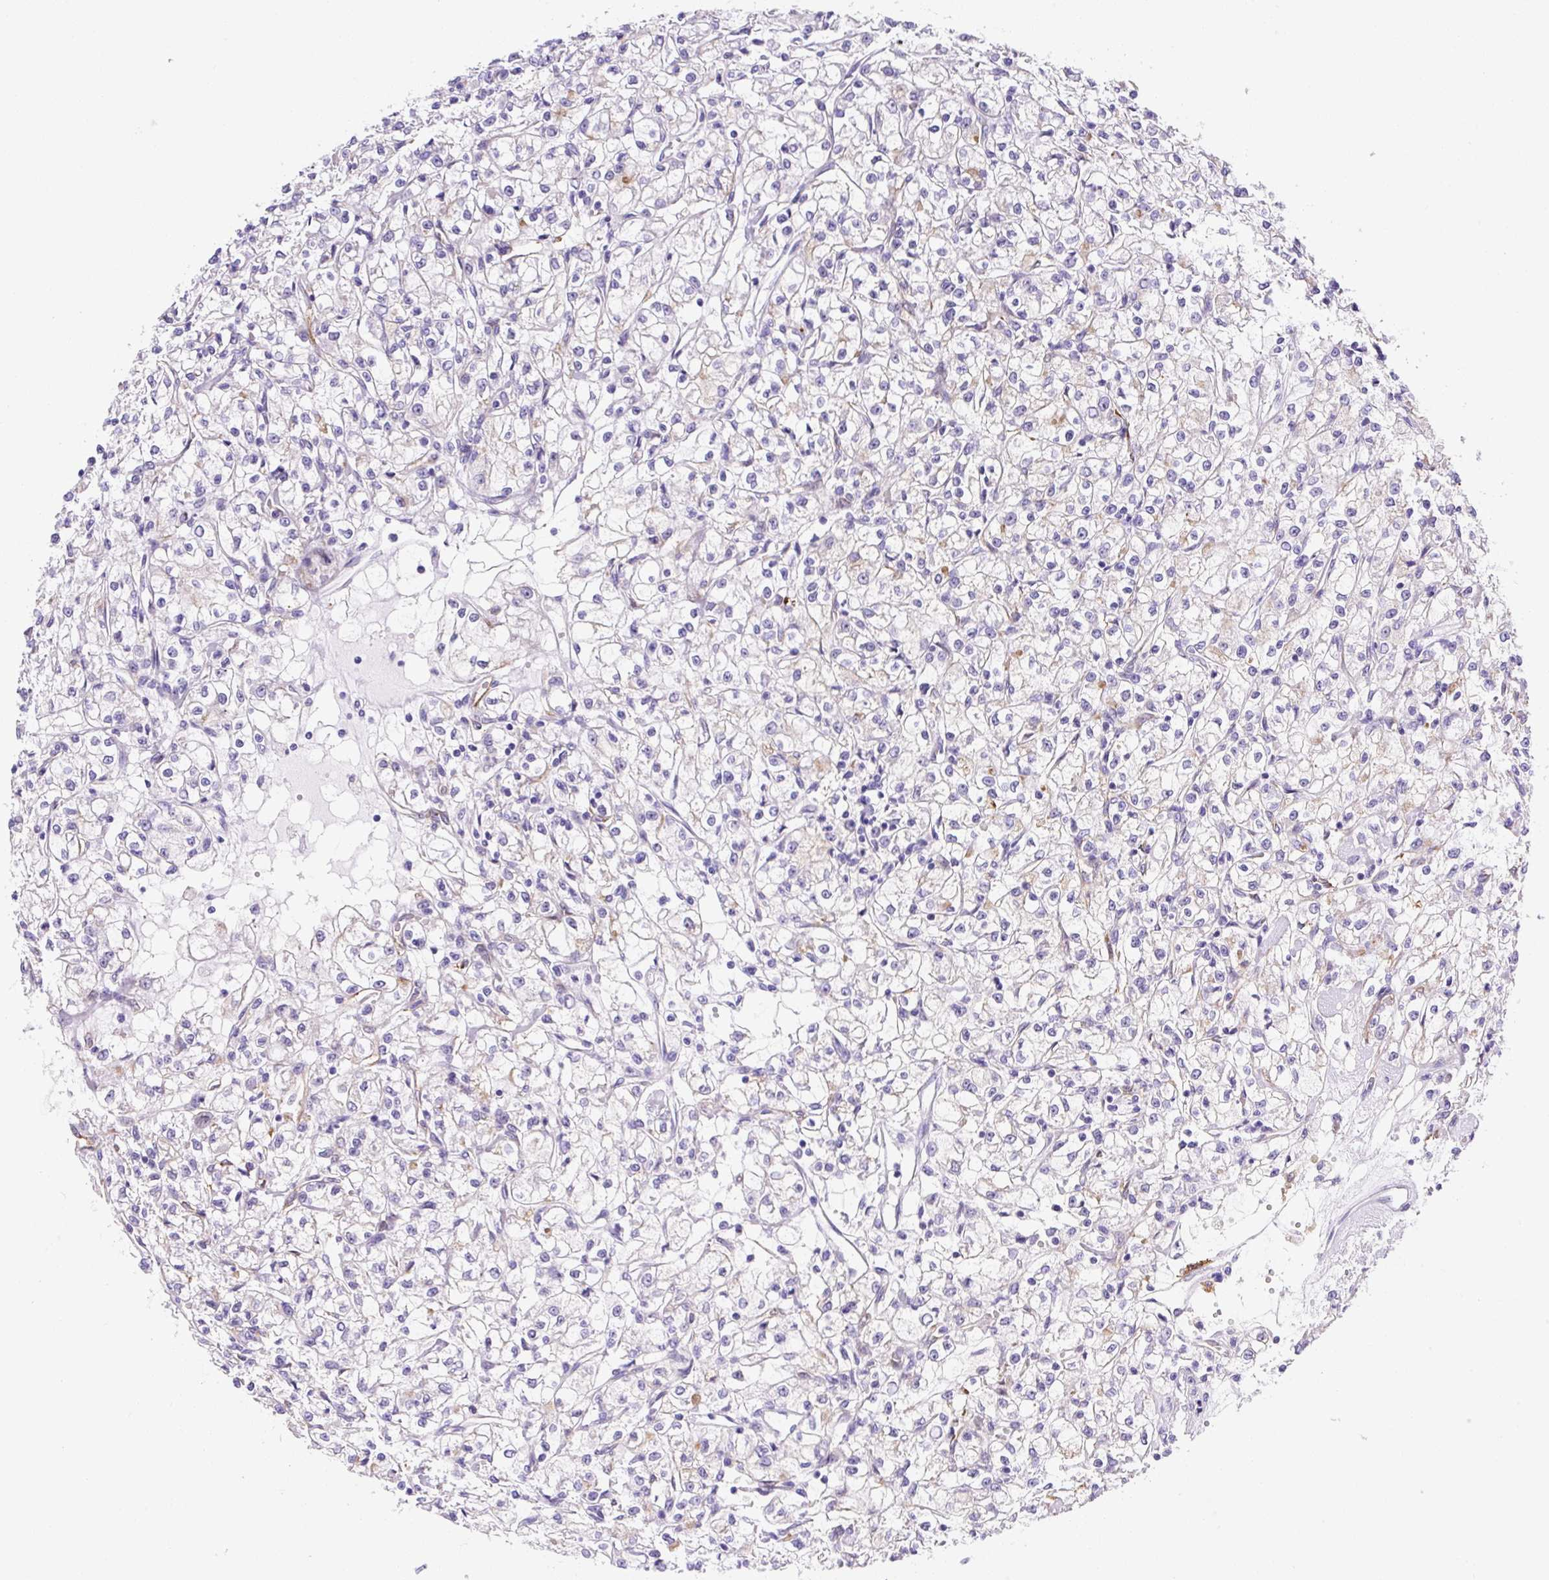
{"staining": {"intensity": "weak", "quantity": "<25%", "location": "cytoplasmic/membranous"}, "tissue": "renal cancer", "cell_type": "Tumor cells", "image_type": "cancer", "snomed": [{"axis": "morphology", "description": "Adenocarcinoma, NOS"}, {"axis": "topography", "description": "Kidney"}], "caption": "IHC image of human renal cancer (adenocarcinoma) stained for a protein (brown), which reveals no positivity in tumor cells.", "gene": "ASB4", "patient": {"sex": "female", "age": 59}}